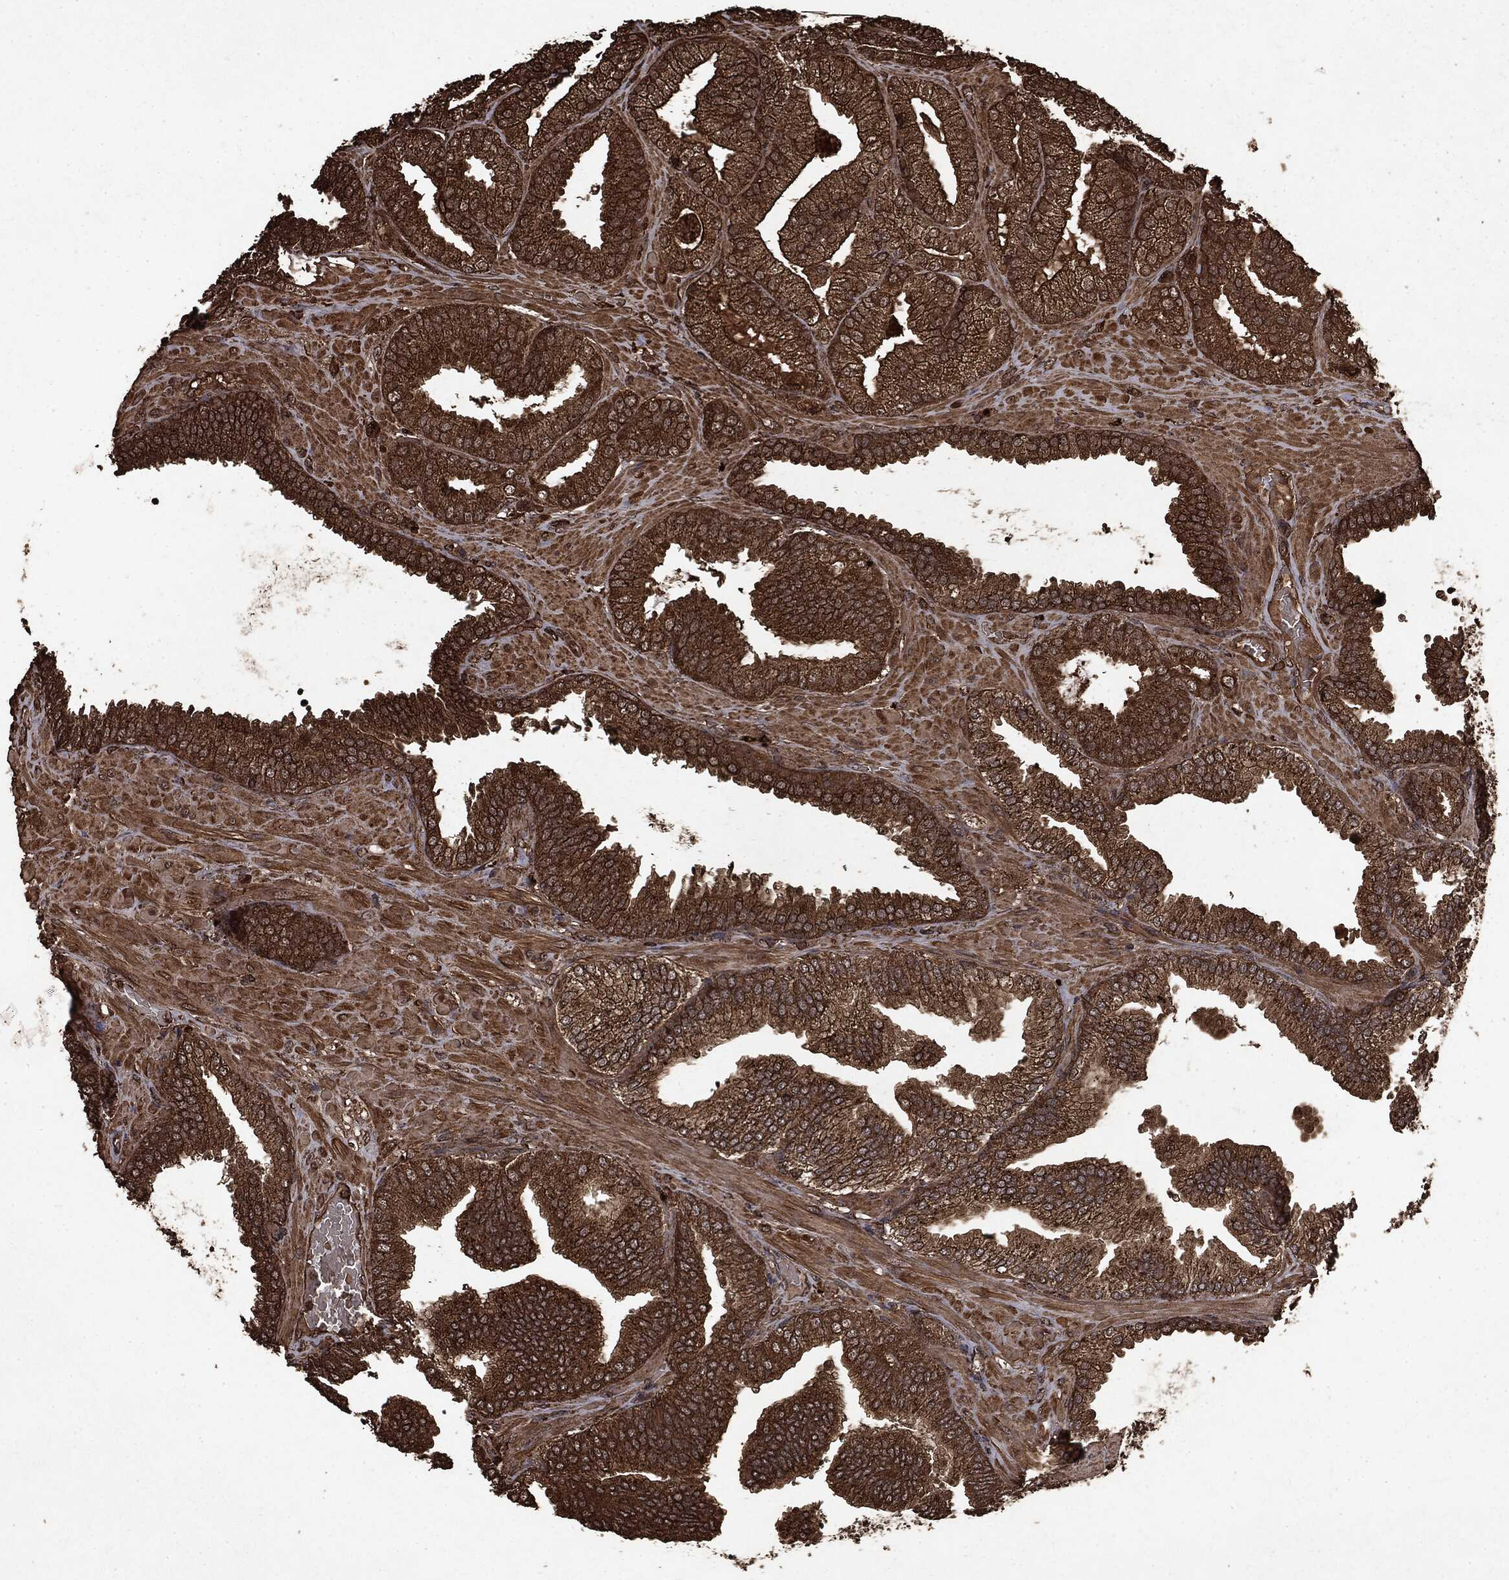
{"staining": {"intensity": "strong", "quantity": ">75%", "location": "cytoplasmic/membranous"}, "tissue": "prostate cancer", "cell_type": "Tumor cells", "image_type": "cancer", "snomed": [{"axis": "morphology", "description": "Adenocarcinoma, High grade"}, {"axis": "topography", "description": "Prostate"}], "caption": "A micrograph of human prostate cancer stained for a protein displays strong cytoplasmic/membranous brown staining in tumor cells.", "gene": "ARAF", "patient": {"sex": "male", "age": 68}}